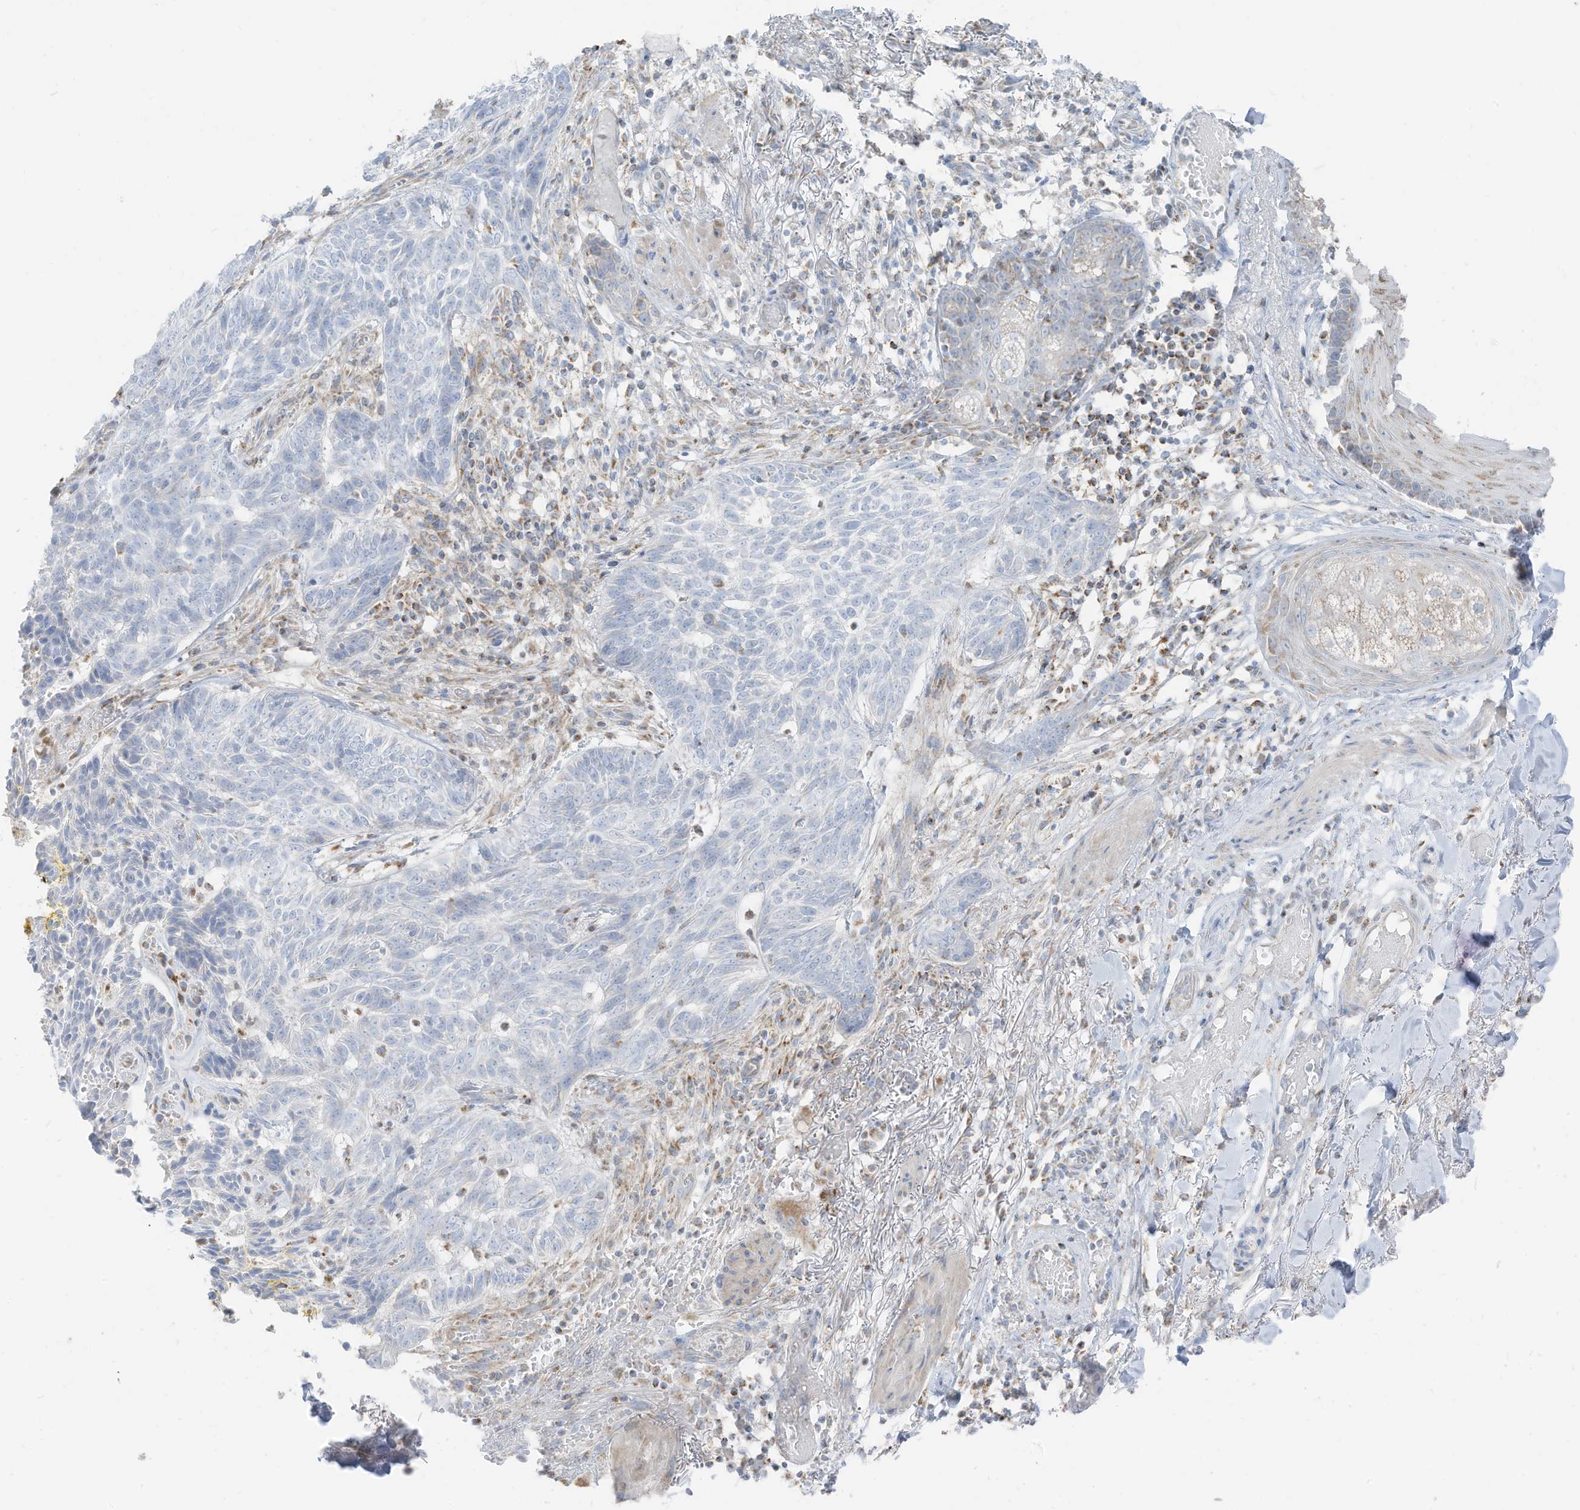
{"staining": {"intensity": "negative", "quantity": "none", "location": "none"}, "tissue": "skin cancer", "cell_type": "Tumor cells", "image_type": "cancer", "snomed": [{"axis": "morphology", "description": "Normal tissue, NOS"}, {"axis": "morphology", "description": "Basal cell carcinoma"}, {"axis": "topography", "description": "Skin"}], "caption": "The histopathology image shows no staining of tumor cells in skin cancer.", "gene": "ETHE1", "patient": {"sex": "male", "age": 64}}